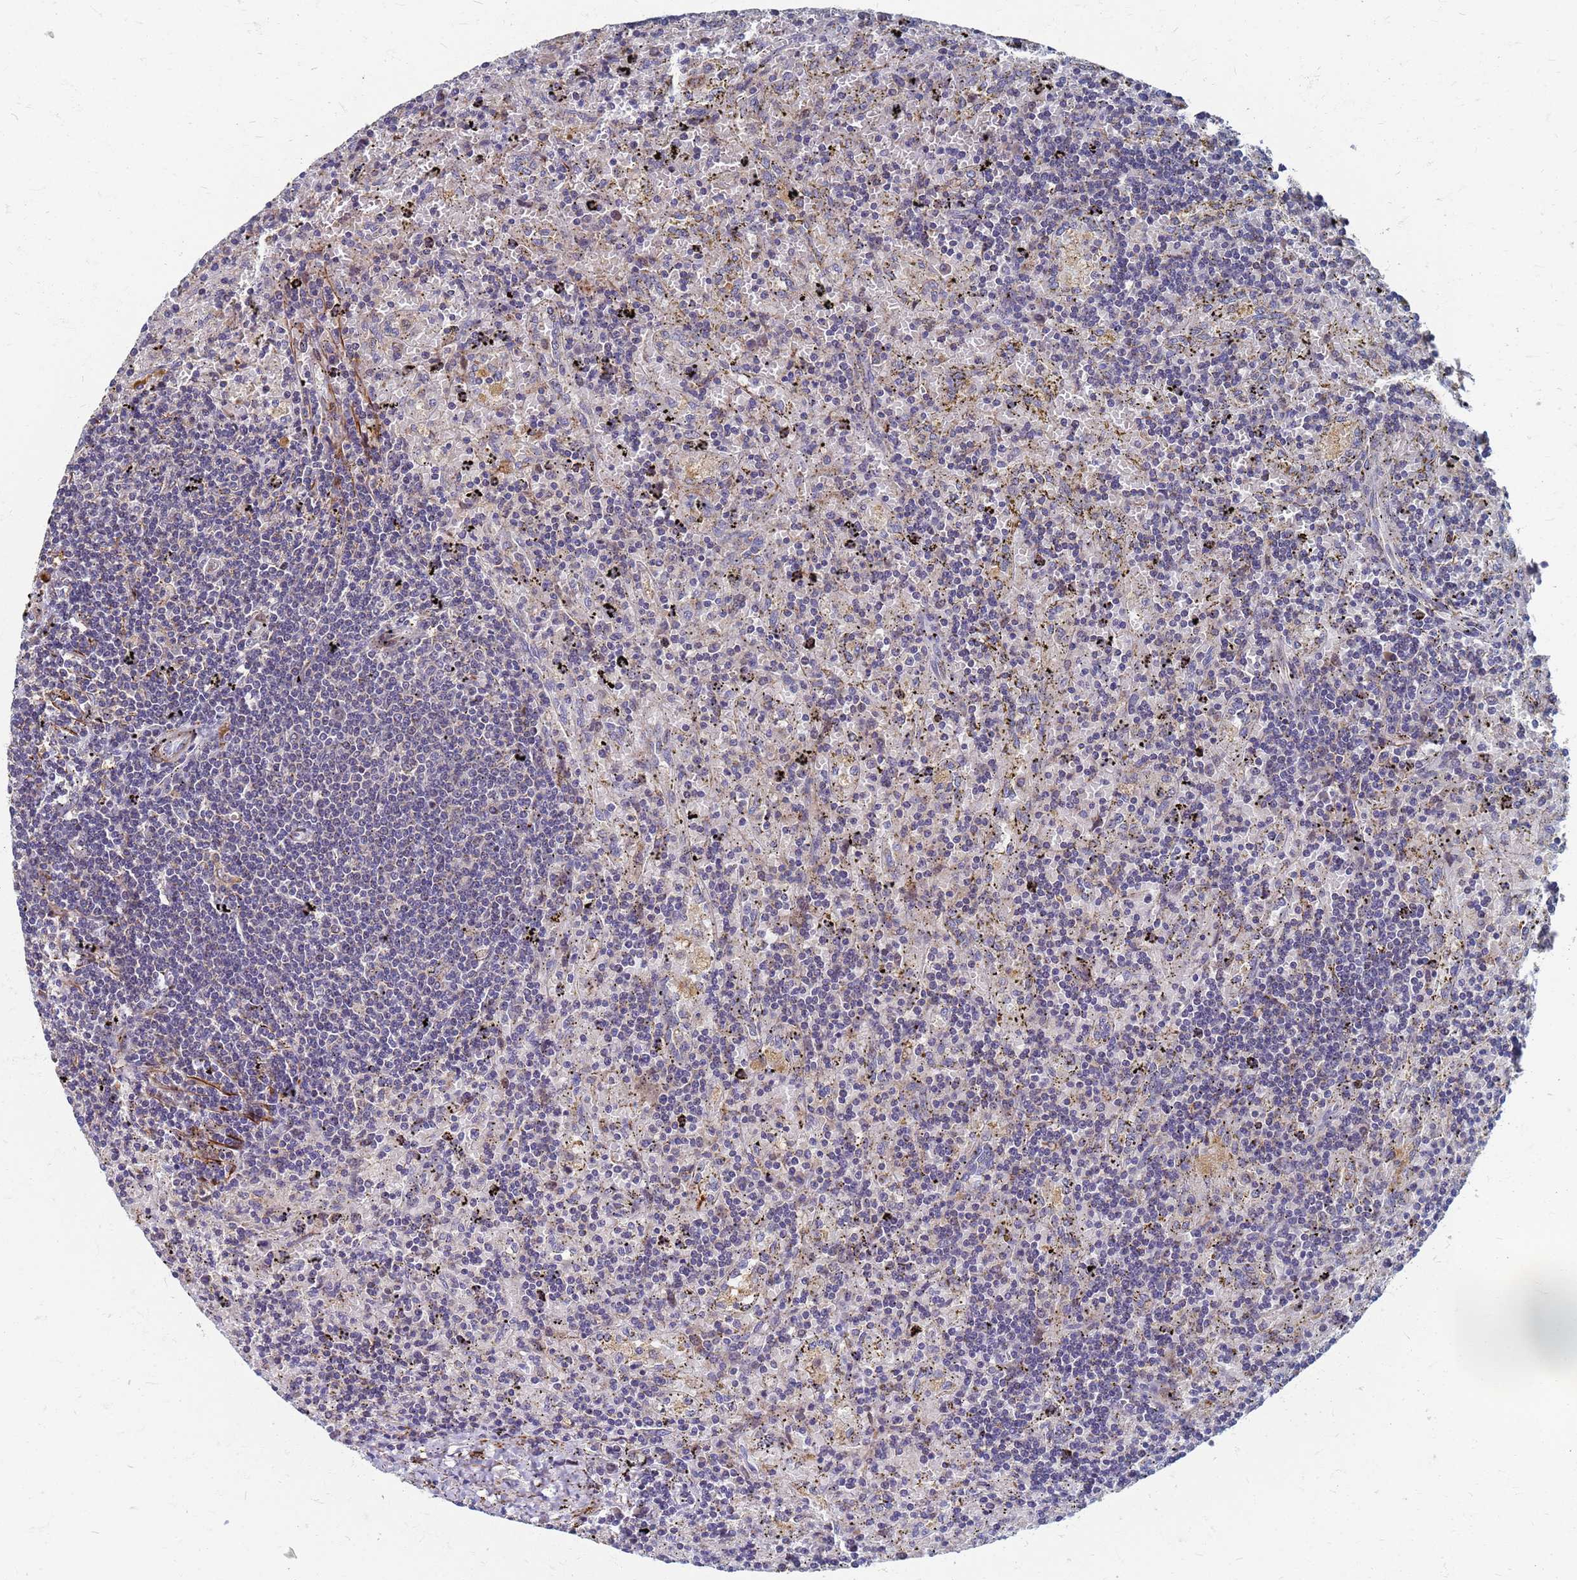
{"staining": {"intensity": "negative", "quantity": "none", "location": "none"}, "tissue": "lymphoma", "cell_type": "Tumor cells", "image_type": "cancer", "snomed": [{"axis": "morphology", "description": "Malignant lymphoma, non-Hodgkin's type, Low grade"}, {"axis": "topography", "description": "Spleen"}], "caption": "Tumor cells are negative for brown protein staining in low-grade malignant lymphoma, non-Hodgkin's type.", "gene": "ATPAF1", "patient": {"sex": "male", "age": 76}}